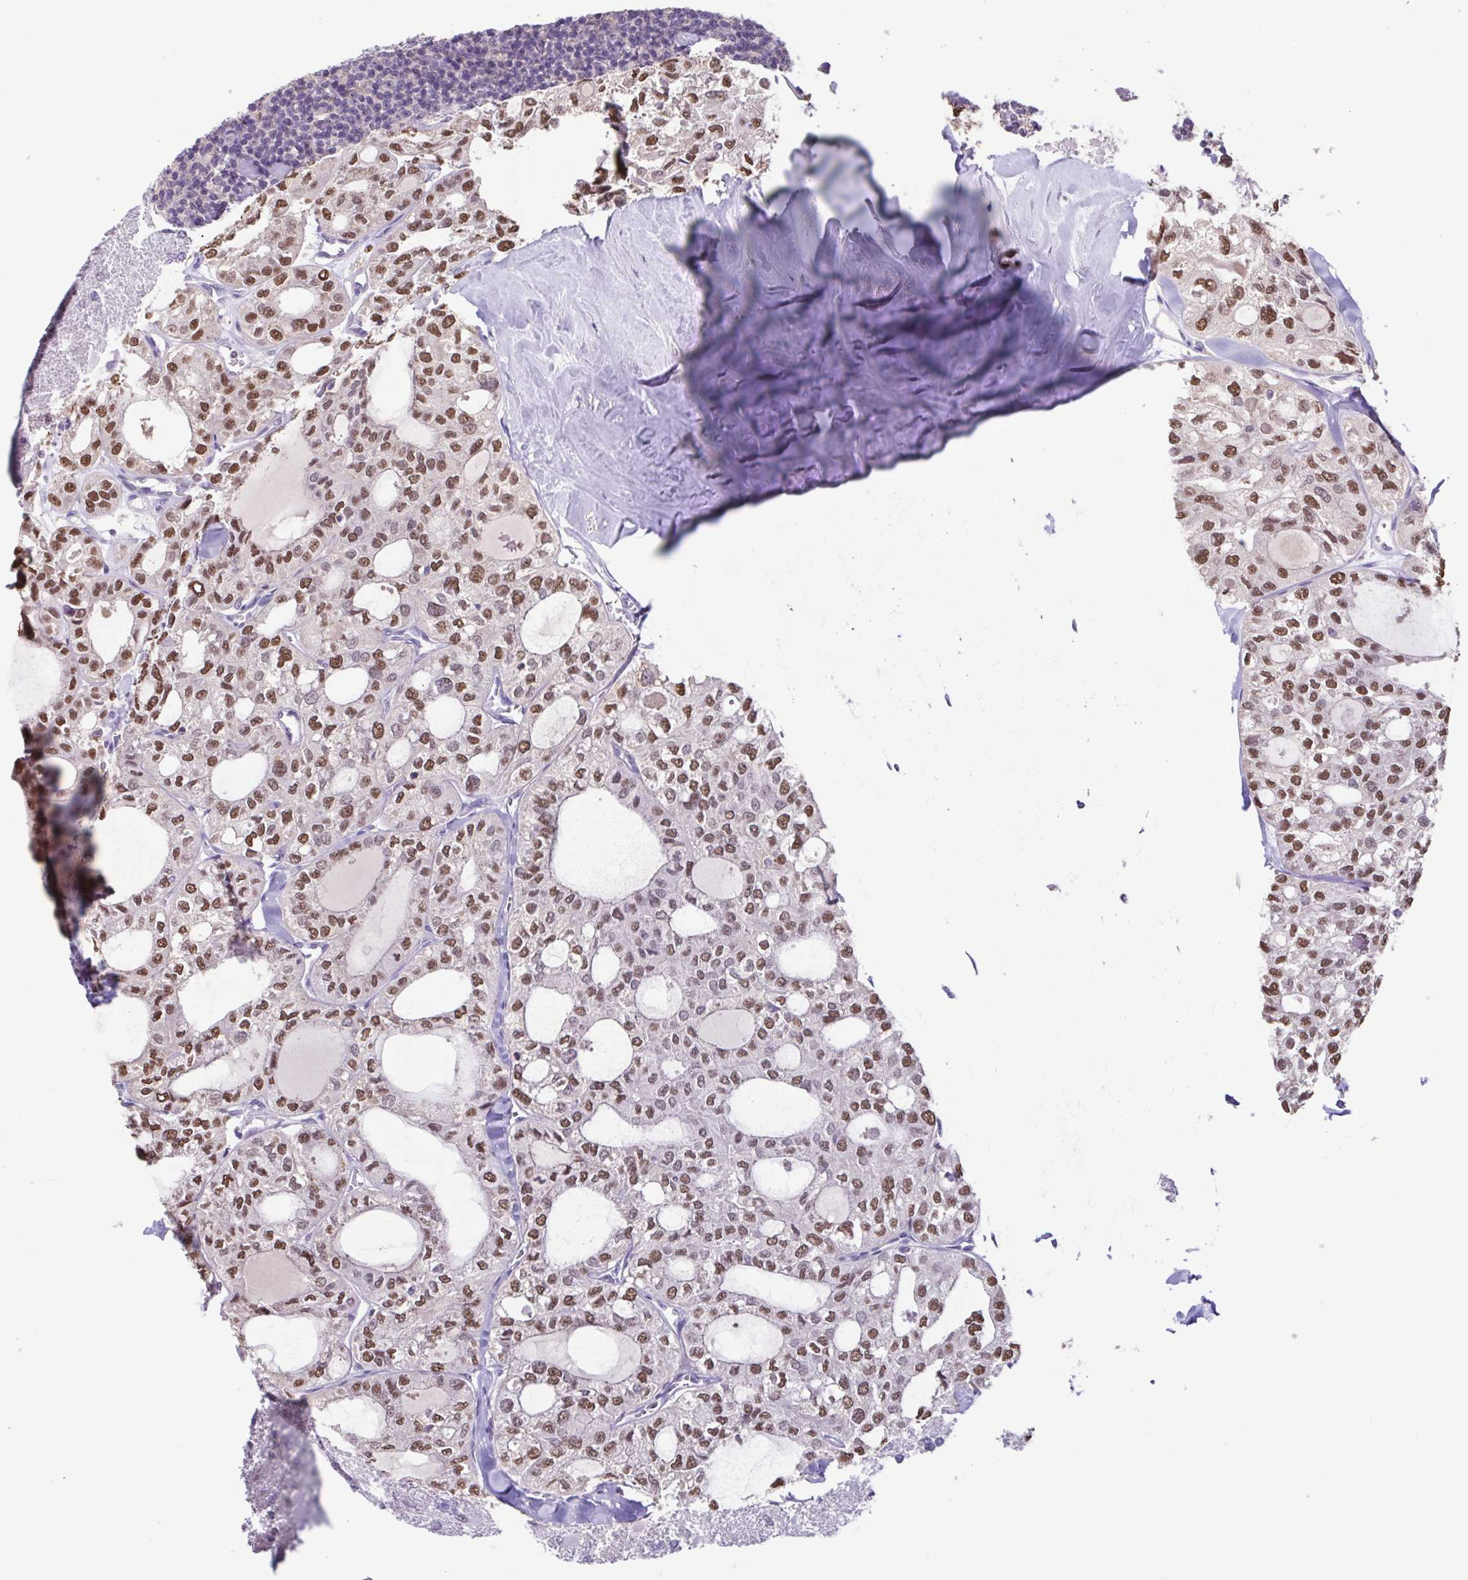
{"staining": {"intensity": "moderate", "quantity": ">75%", "location": "nuclear"}, "tissue": "thyroid cancer", "cell_type": "Tumor cells", "image_type": "cancer", "snomed": [{"axis": "morphology", "description": "Follicular adenoma carcinoma, NOS"}, {"axis": "topography", "description": "Thyroid gland"}], "caption": "An image showing moderate nuclear positivity in approximately >75% of tumor cells in thyroid follicular adenoma carcinoma, as visualized by brown immunohistochemical staining.", "gene": "ACTRT3", "patient": {"sex": "male", "age": 75}}